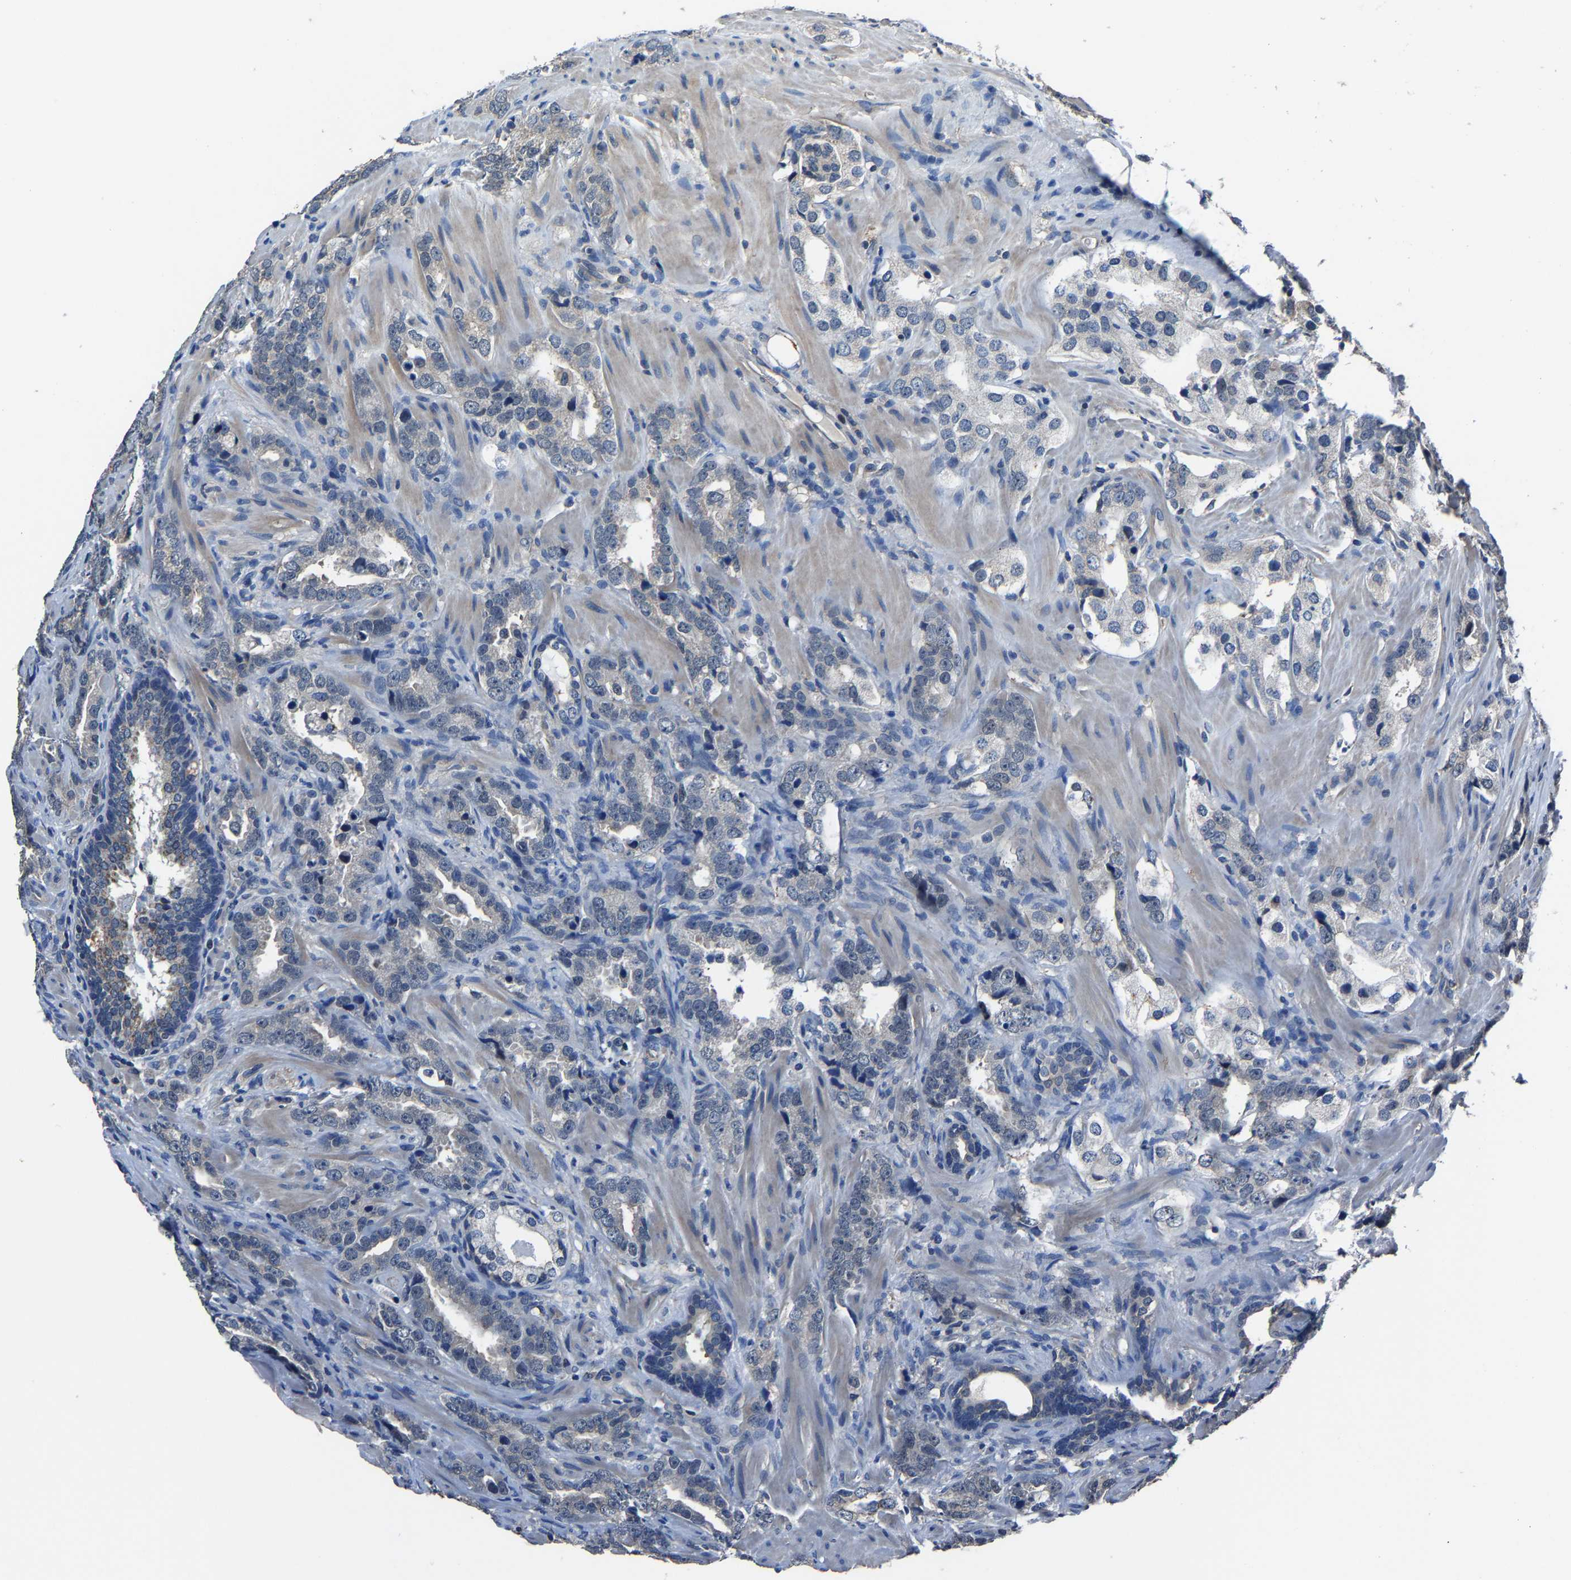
{"staining": {"intensity": "negative", "quantity": "none", "location": "none"}, "tissue": "prostate cancer", "cell_type": "Tumor cells", "image_type": "cancer", "snomed": [{"axis": "morphology", "description": "Adenocarcinoma, High grade"}, {"axis": "topography", "description": "Prostate"}], "caption": "Protein analysis of adenocarcinoma (high-grade) (prostate) exhibits no significant positivity in tumor cells.", "gene": "STRBP", "patient": {"sex": "male", "age": 63}}